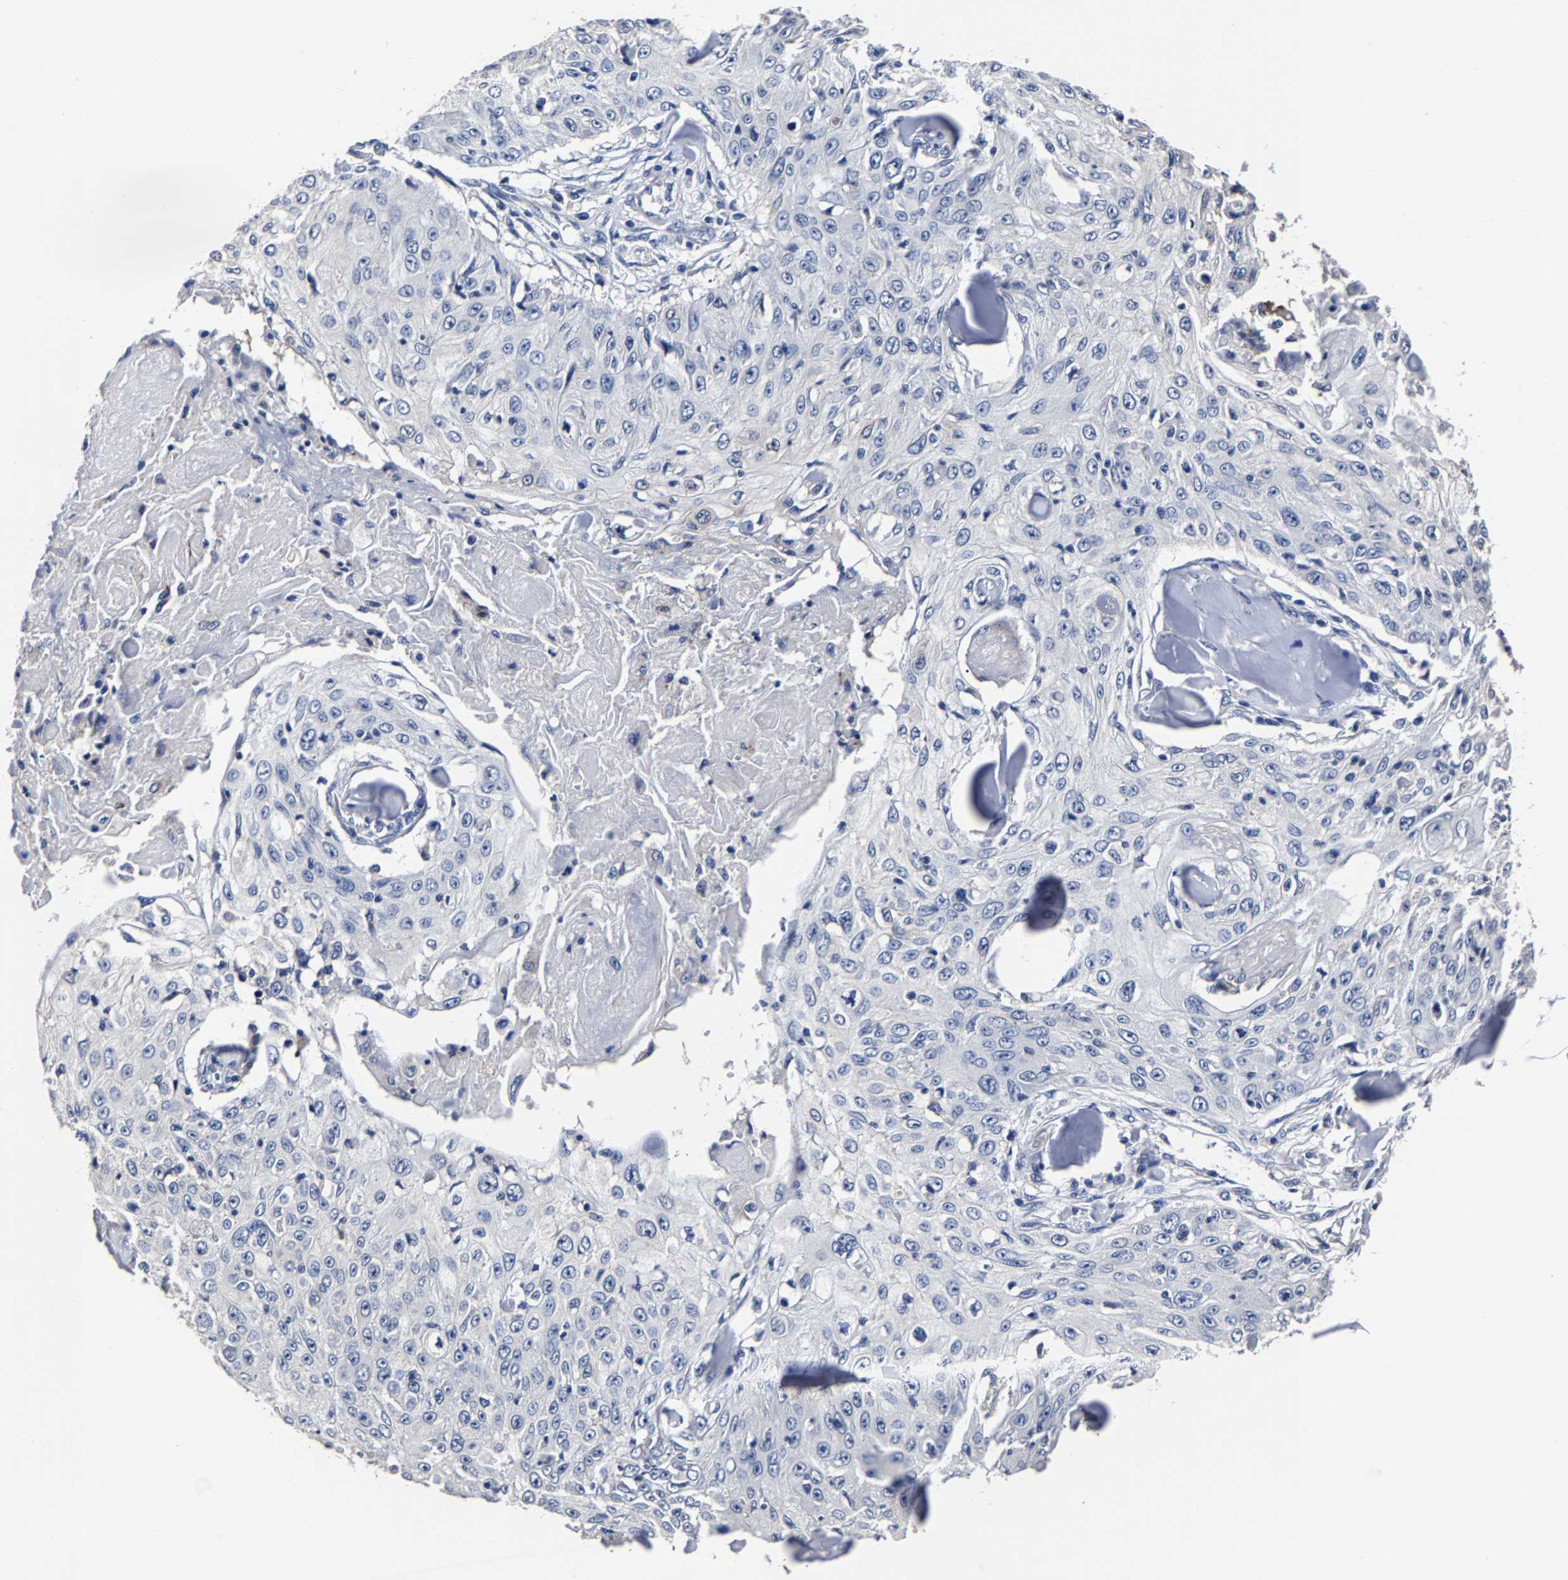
{"staining": {"intensity": "negative", "quantity": "none", "location": "none"}, "tissue": "skin cancer", "cell_type": "Tumor cells", "image_type": "cancer", "snomed": [{"axis": "morphology", "description": "Squamous cell carcinoma, NOS"}, {"axis": "topography", "description": "Skin"}], "caption": "High power microscopy micrograph of an immunohistochemistry (IHC) micrograph of skin cancer (squamous cell carcinoma), revealing no significant staining in tumor cells.", "gene": "AKAP4", "patient": {"sex": "male", "age": 86}}